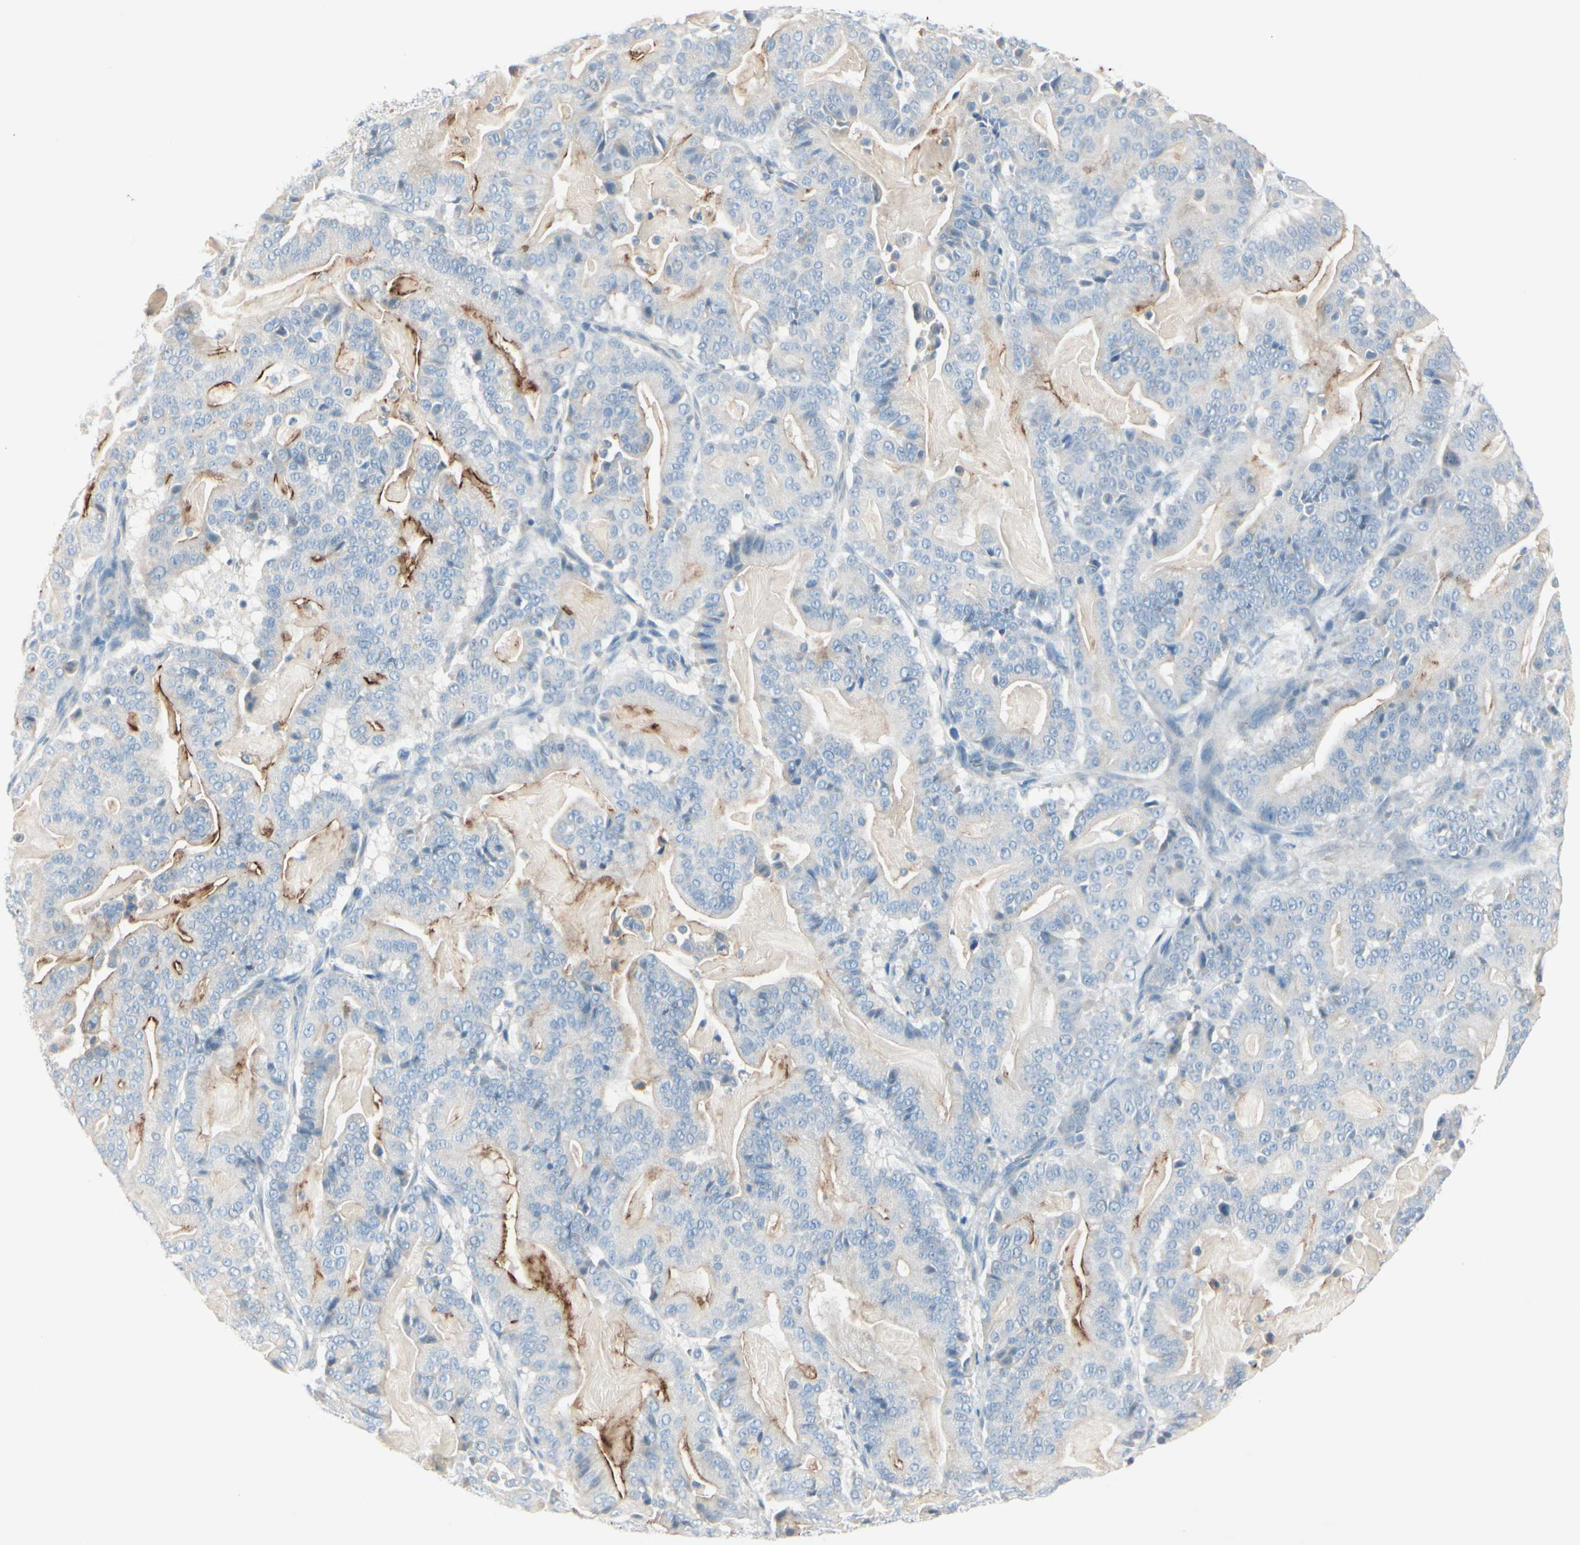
{"staining": {"intensity": "moderate", "quantity": "<25%", "location": "cytoplasmic/membranous"}, "tissue": "pancreatic cancer", "cell_type": "Tumor cells", "image_type": "cancer", "snomed": [{"axis": "morphology", "description": "Adenocarcinoma, NOS"}, {"axis": "topography", "description": "Pancreas"}], "caption": "Human adenocarcinoma (pancreatic) stained with a protein marker exhibits moderate staining in tumor cells.", "gene": "CDHR5", "patient": {"sex": "male", "age": 63}}